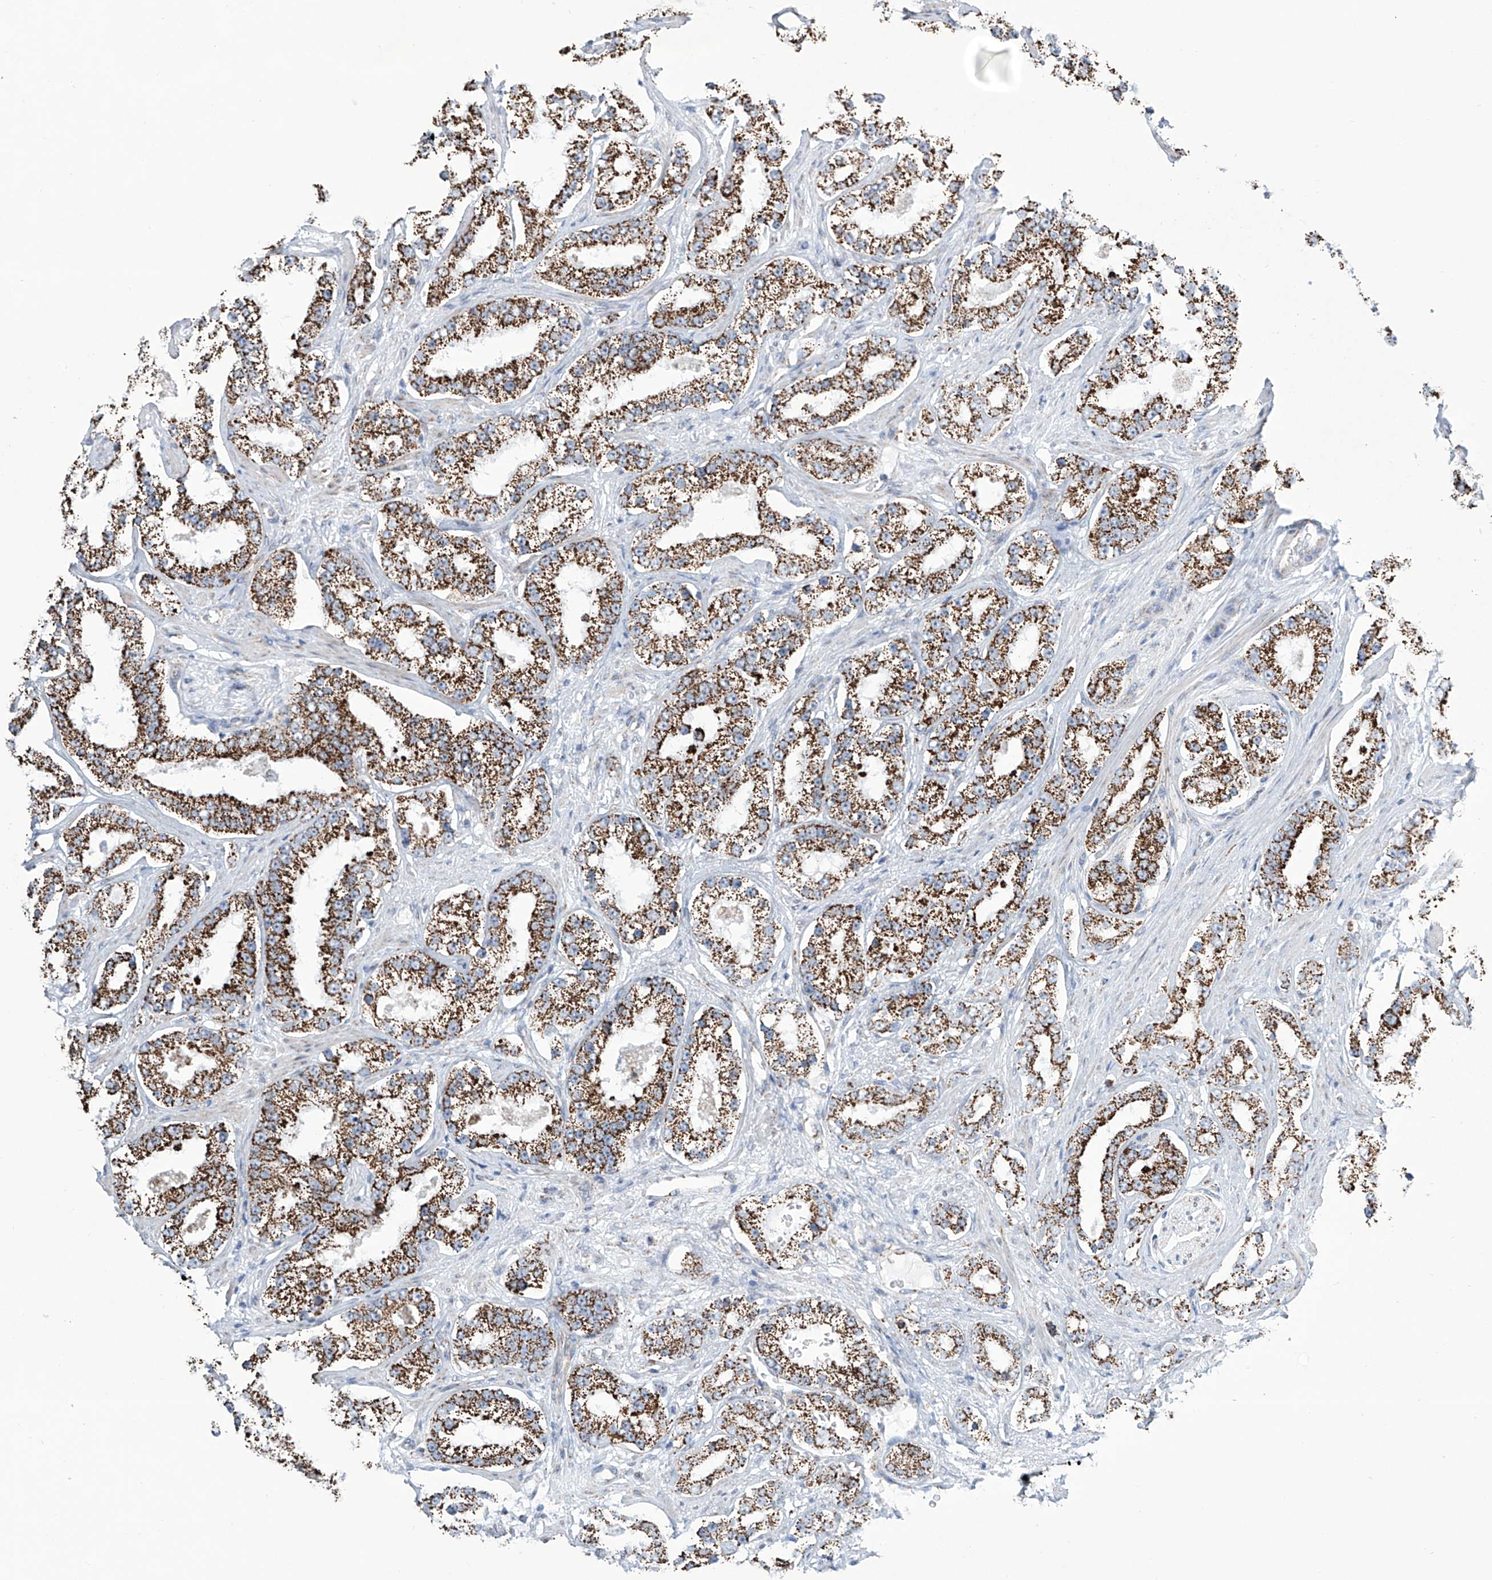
{"staining": {"intensity": "strong", "quantity": ">75%", "location": "cytoplasmic/membranous"}, "tissue": "prostate cancer", "cell_type": "Tumor cells", "image_type": "cancer", "snomed": [{"axis": "morphology", "description": "Normal tissue, NOS"}, {"axis": "morphology", "description": "Adenocarcinoma, High grade"}, {"axis": "topography", "description": "Prostate"}], "caption": "Protein staining of high-grade adenocarcinoma (prostate) tissue demonstrates strong cytoplasmic/membranous staining in about >75% of tumor cells.", "gene": "ALDH6A1", "patient": {"sex": "male", "age": 83}}